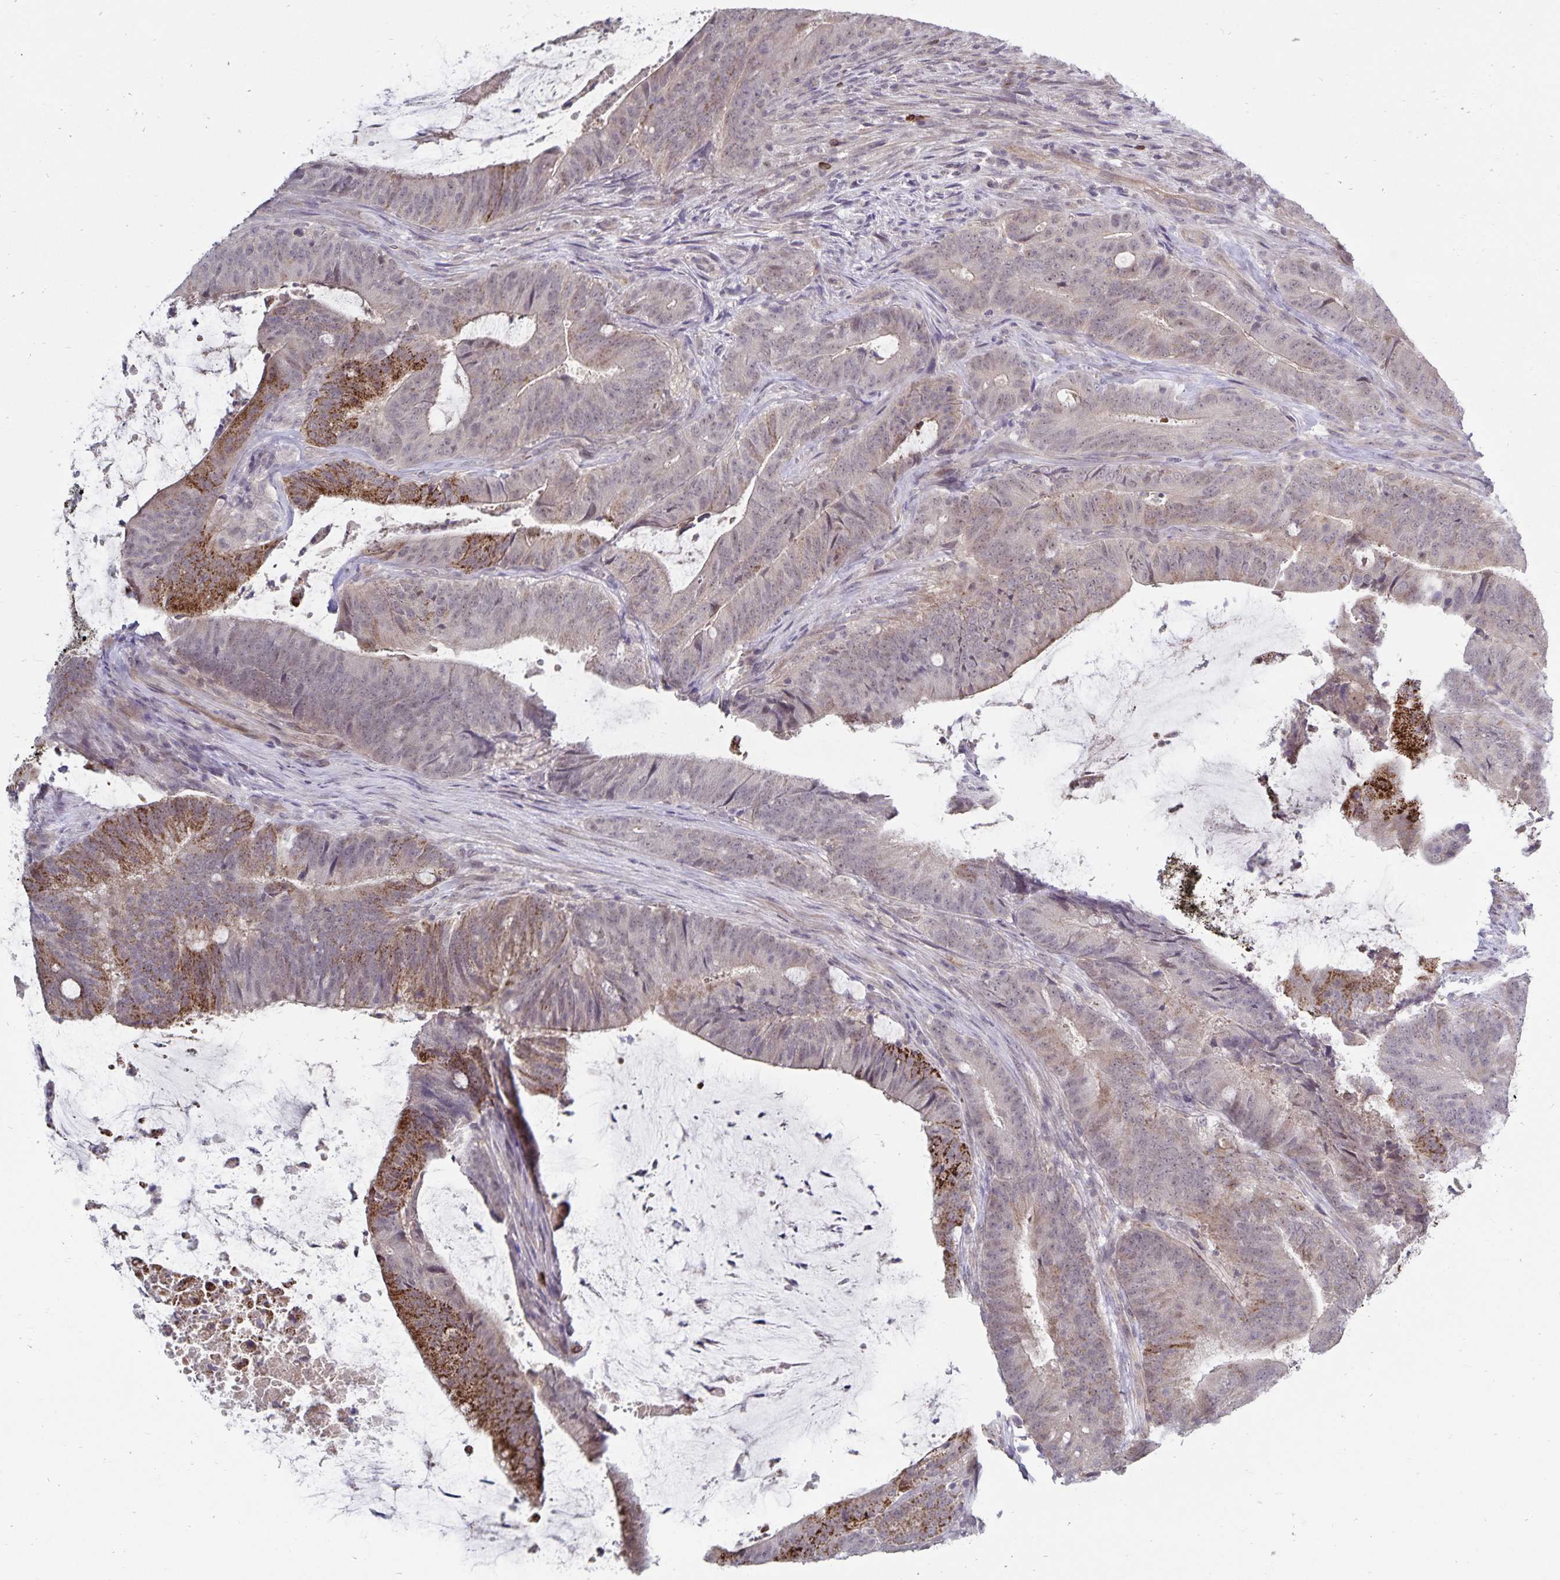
{"staining": {"intensity": "moderate", "quantity": "<25%", "location": "cytoplasmic/membranous"}, "tissue": "colorectal cancer", "cell_type": "Tumor cells", "image_type": "cancer", "snomed": [{"axis": "morphology", "description": "Adenocarcinoma, NOS"}, {"axis": "topography", "description": "Colon"}], "caption": "Immunohistochemistry of human adenocarcinoma (colorectal) reveals low levels of moderate cytoplasmic/membranous expression in approximately <25% of tumor cells. (DAB IHC with brightfield microscopy, high magnification).", "gene": "CDKN2B", "patient": {"sex": "female", "age": 43}}